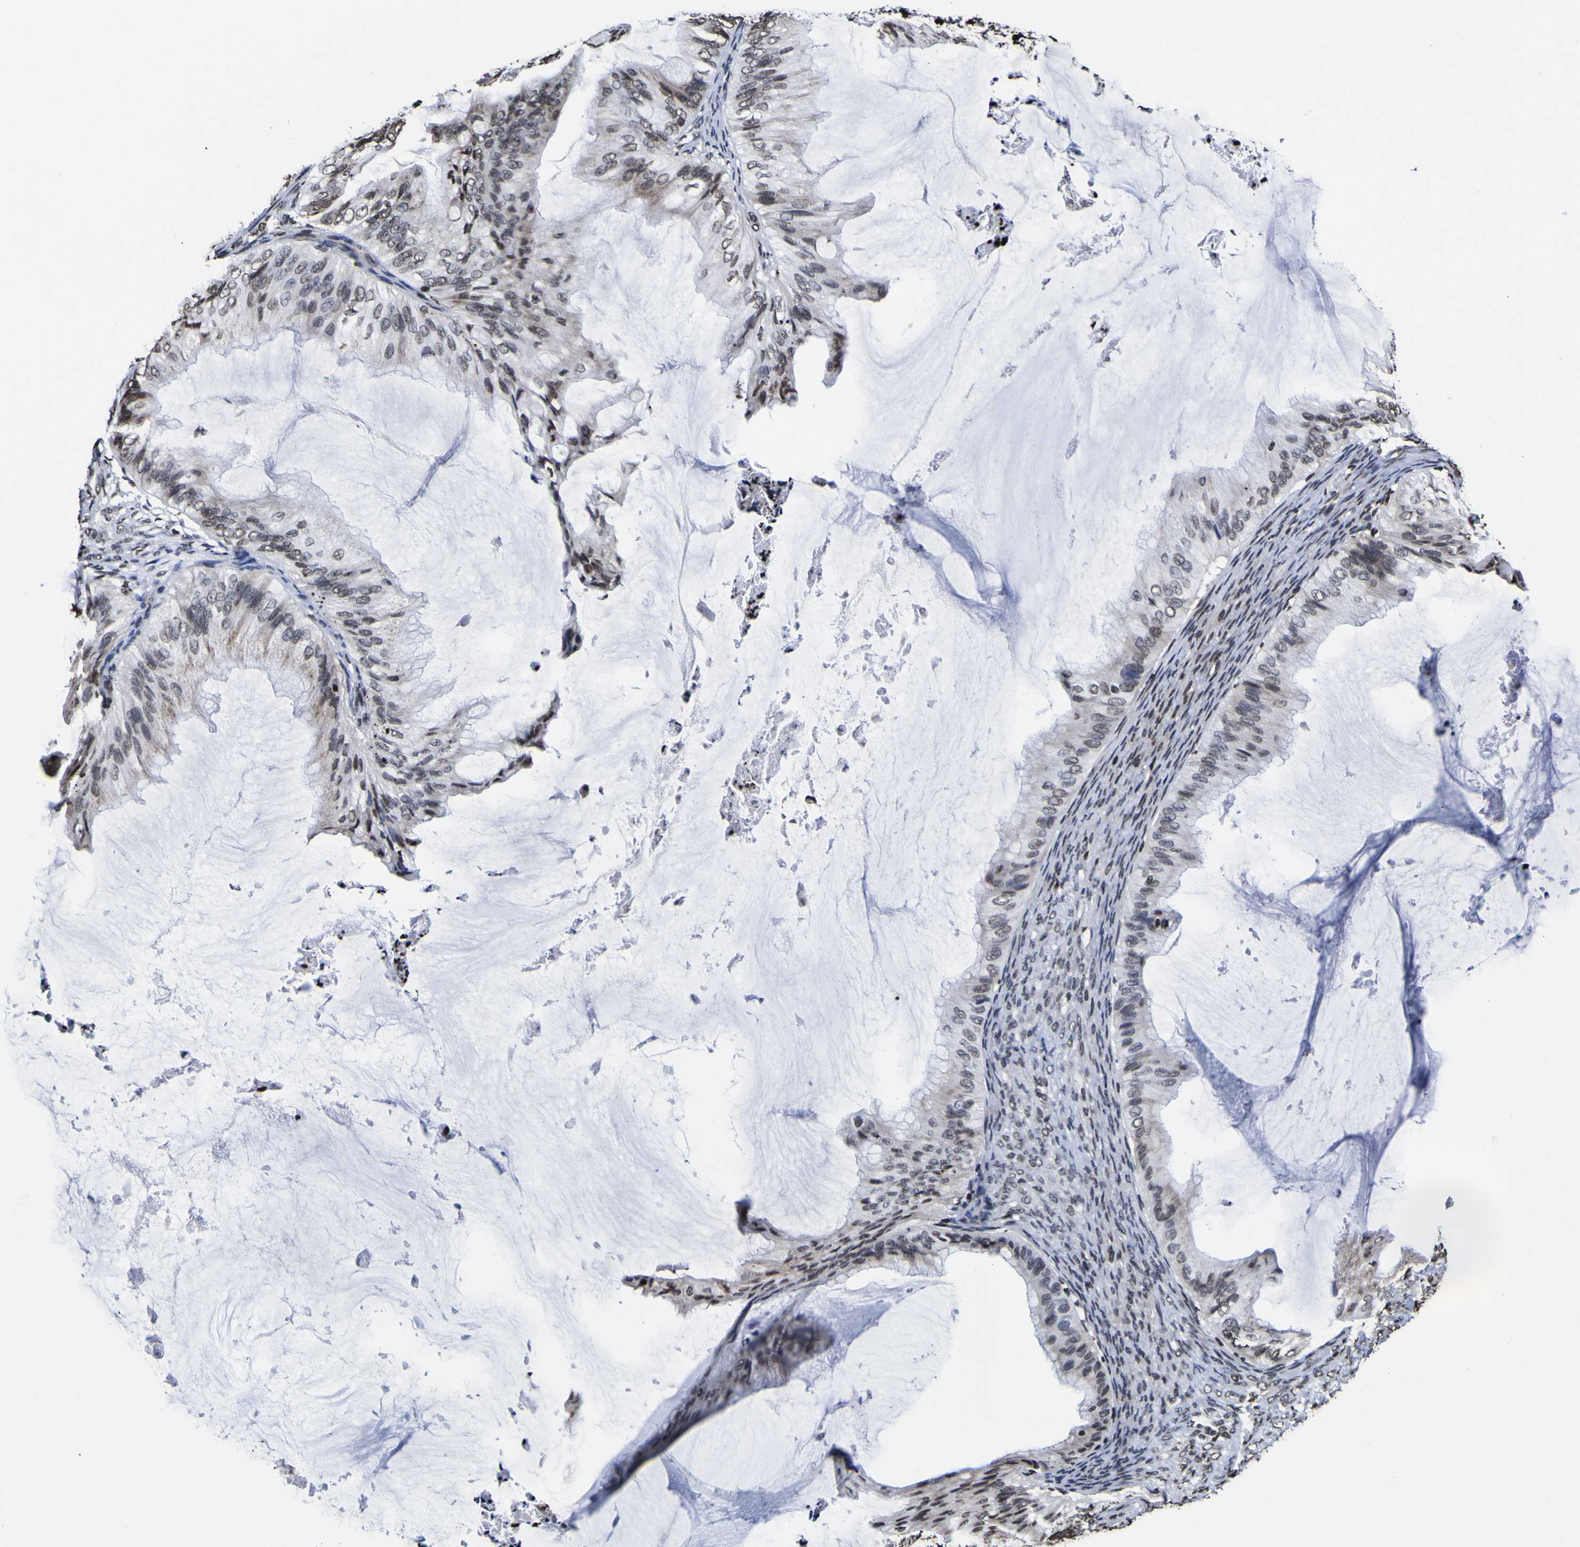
{"staining": {"intensity": "strong", "quantity": "25%-75%", "location": "nuclear"}, "tissue": "ovarian cancer", "cell_type": "Tumor cells", "image_type": "cancer", "snomed": [{"axis": "morphology", "description": "Cystadenocarcinoma, mucinous, NOS"}, {"axis": "topography", "description": "Ovary"}], "caption": "Immunohistochemical staining of human mucinous cystadenocarcinoma (ovarian) exhibits strong nuclear protein positivity in about 25%-75% of tumor cells. Using DAB (brown) and hematoxylin (blue) stains, captured at high magnification using brightfield microscopy.", "gene": "PIAS1", "patient": {"sex": "female", "age": 61}}